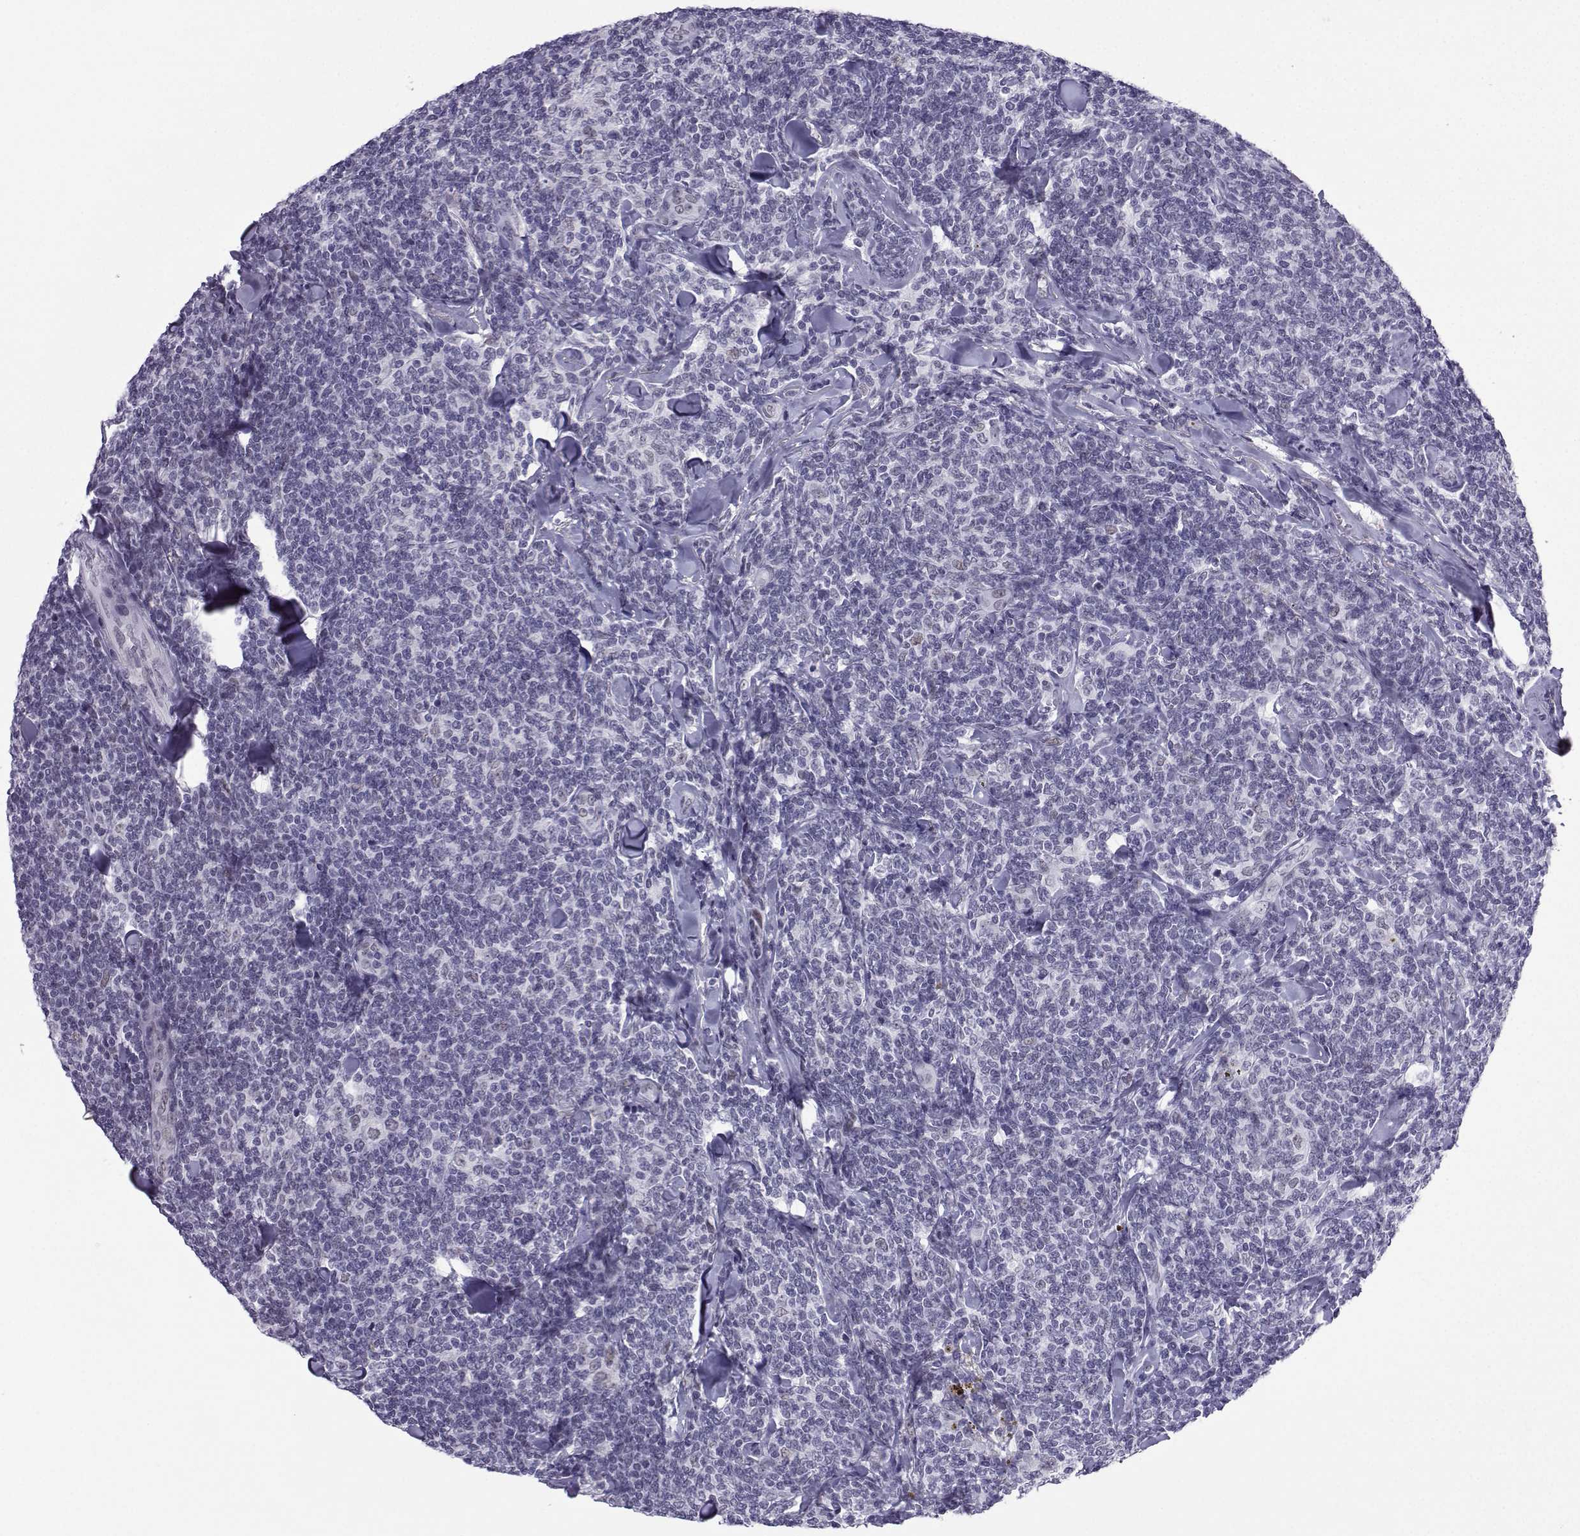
{"staining": {"intensity": "negative", "quantity": "none", "location": "none"}, "tissue": "lymphoma", "cell_type": "Tumor cells", "image_type": "cancer", "snomed": [{"axis": "morphology", "description": "Malignant lymphoma, non-Hodgkin's type, Low grade"}, {"axis": "topography", "description": "Lymph node"}], "caption": "Tumor cells are negative for protein expression in human malignant lymphoma, non-Hodgkin's type (low-grade). (IHC, brightfield microscopy, high magnification).", "gene": "LORICRIN", "patient": {"sex": "female", "age": 56}}